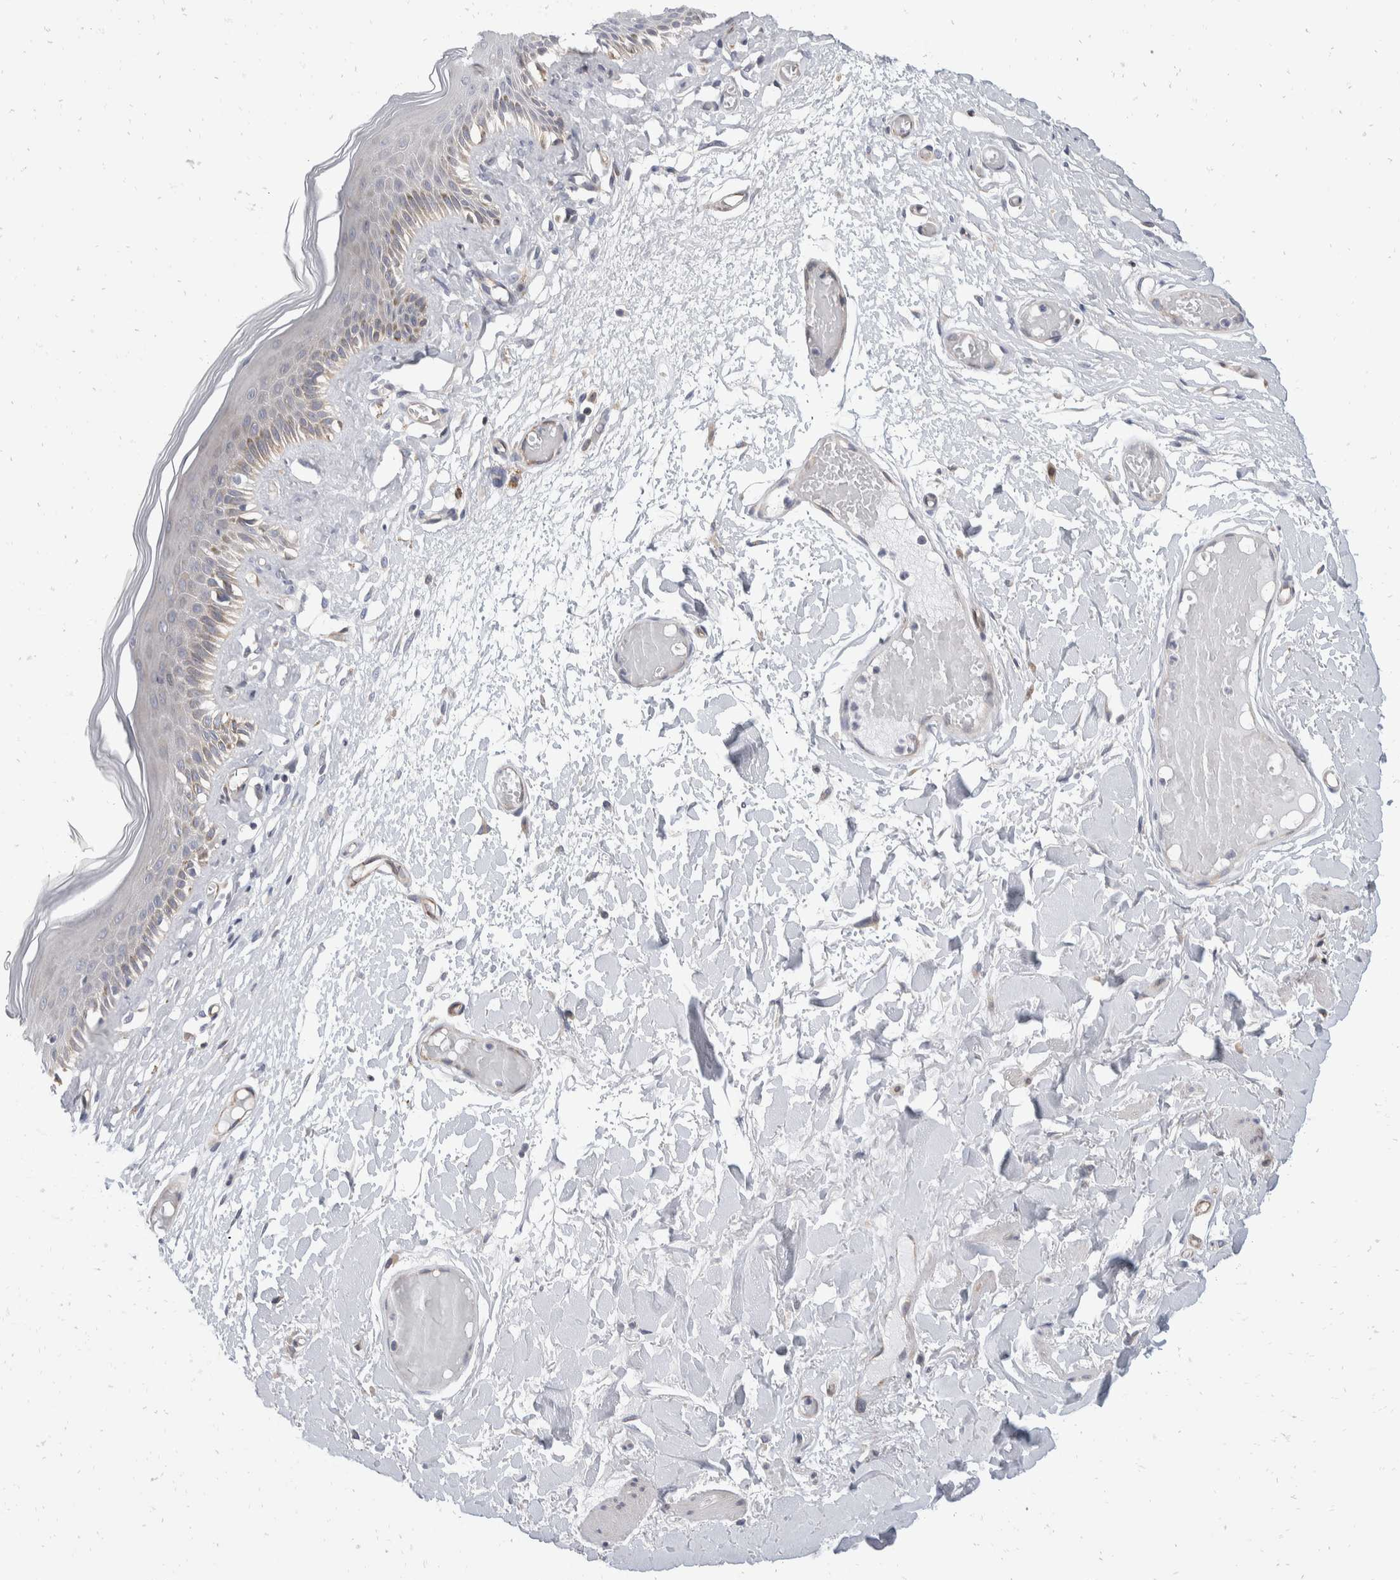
{"staining": {"intensity": "moderate", "quantity": "<25%", "location": "cytoplasmic/membranous"}, "tissue": "skin", "cell_type": "Epidermal cells", "image_type": "normal", "snomed": [{"axis": "morphology", "description": "Normal tissue, NOS"}, {"axis": "topography", "description": "Vulva"}], "caption": "A high-resolution photomicrograph shows IHC staining of normal skin, which reveals moderate cytoplasmic/membranous expression in approximately <25% of epidermal cells.", "gene": "TMEM245", "patient": {"sex": "female", "age": 73}}